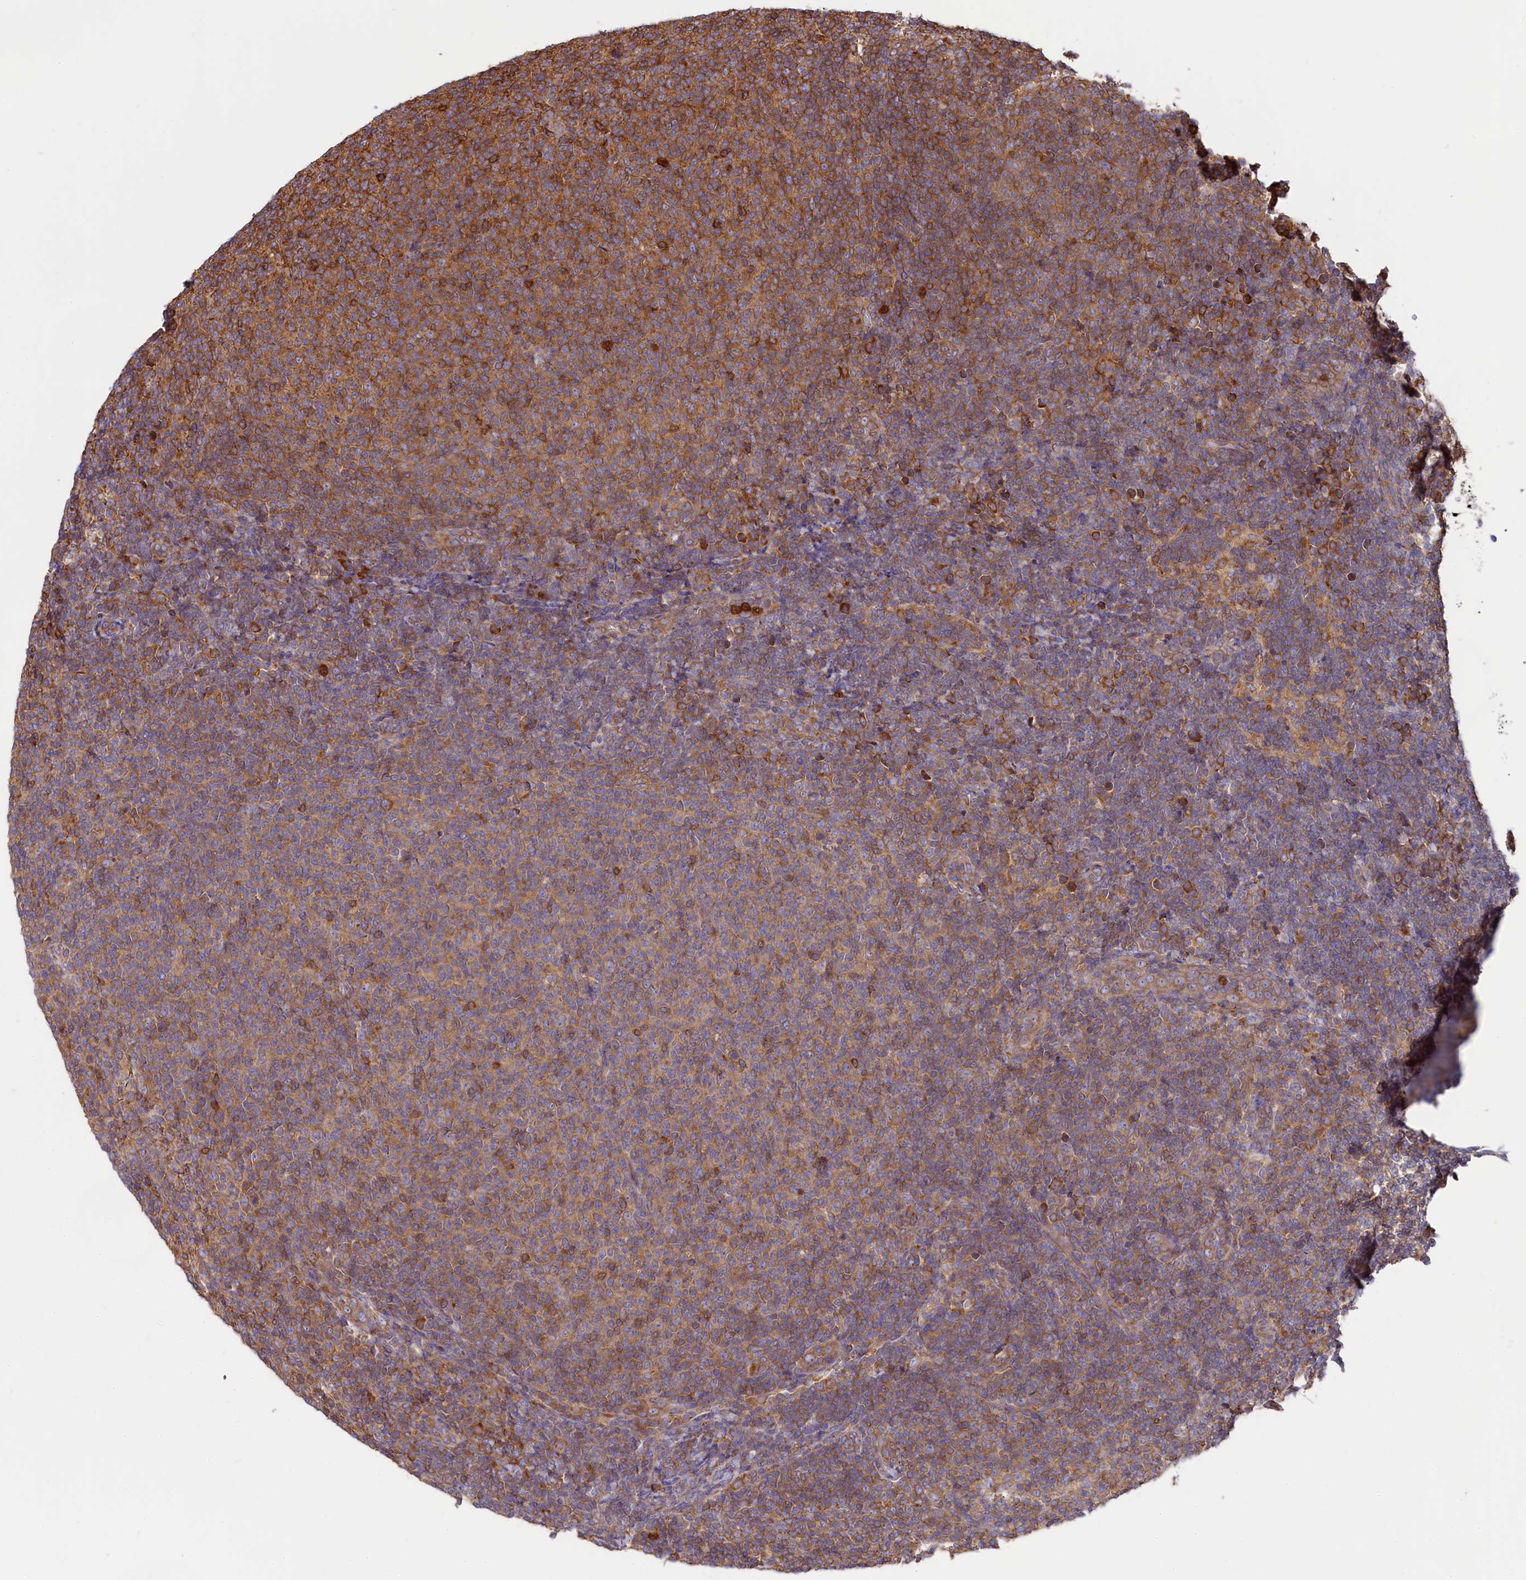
{"staining": {"intensity": "moderate", "quantity": "25%-75%", "location": "cytoplasmic/membranous"}, "tissue": "lymphoma", "cell_type": "Tumor cells", "image_type": "cancer", "snomed": [{"axis": "morphology", "description": "Malignant lymphoma, non-Hodgkin's type, Low grade"}, {"axis": "topography", "description": "Lymph node"}], "caption": "The immunohistochemical stain highlights moderate cytoplasmic/membranous staining in tumor cells of malignant lymphoma, non-Hodgkin's type (low-grade) tissue.", "gene": "GYS1", "patient": {"sex": "male", "age": 66}}